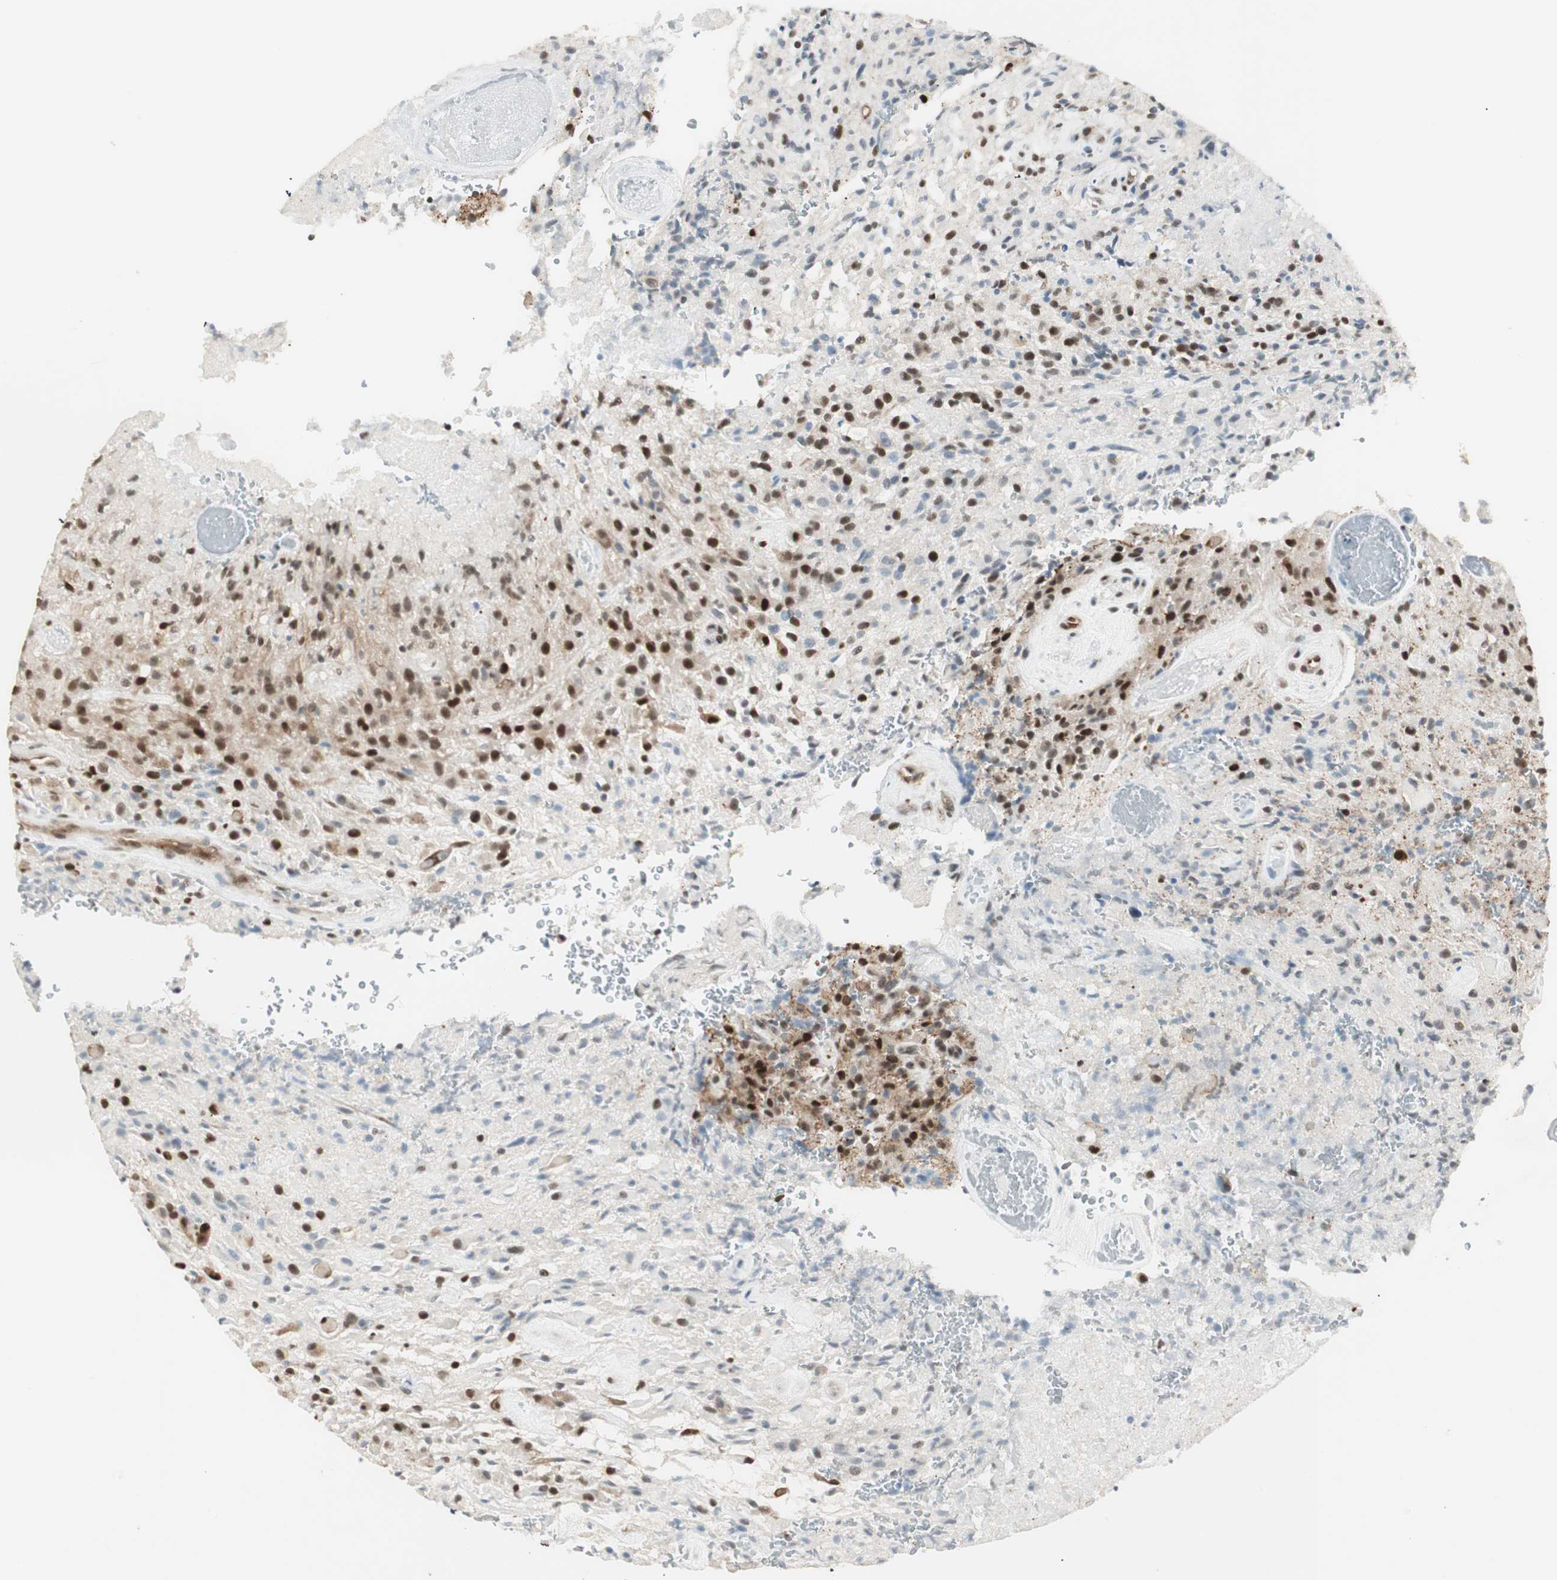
{"staining": {"intensity": "strong", "quantity": "25%-75%", "location": "nuclear"}, "tissue": "glioma", "cell_type": "Tumor cells", "image_type": "cancer", "snomed": [{"axis": "morphology", "description": "Glioma, malignant, High grade"}, {"axis": "topography", "description": "Brain"}], "caption": "Glioma stained with IHC shows strong nuclear positivity in approximately 25%-75% of tumor cells.", "gene": "ZBTB17", "patient": {"sex": "male", "age": 71}}